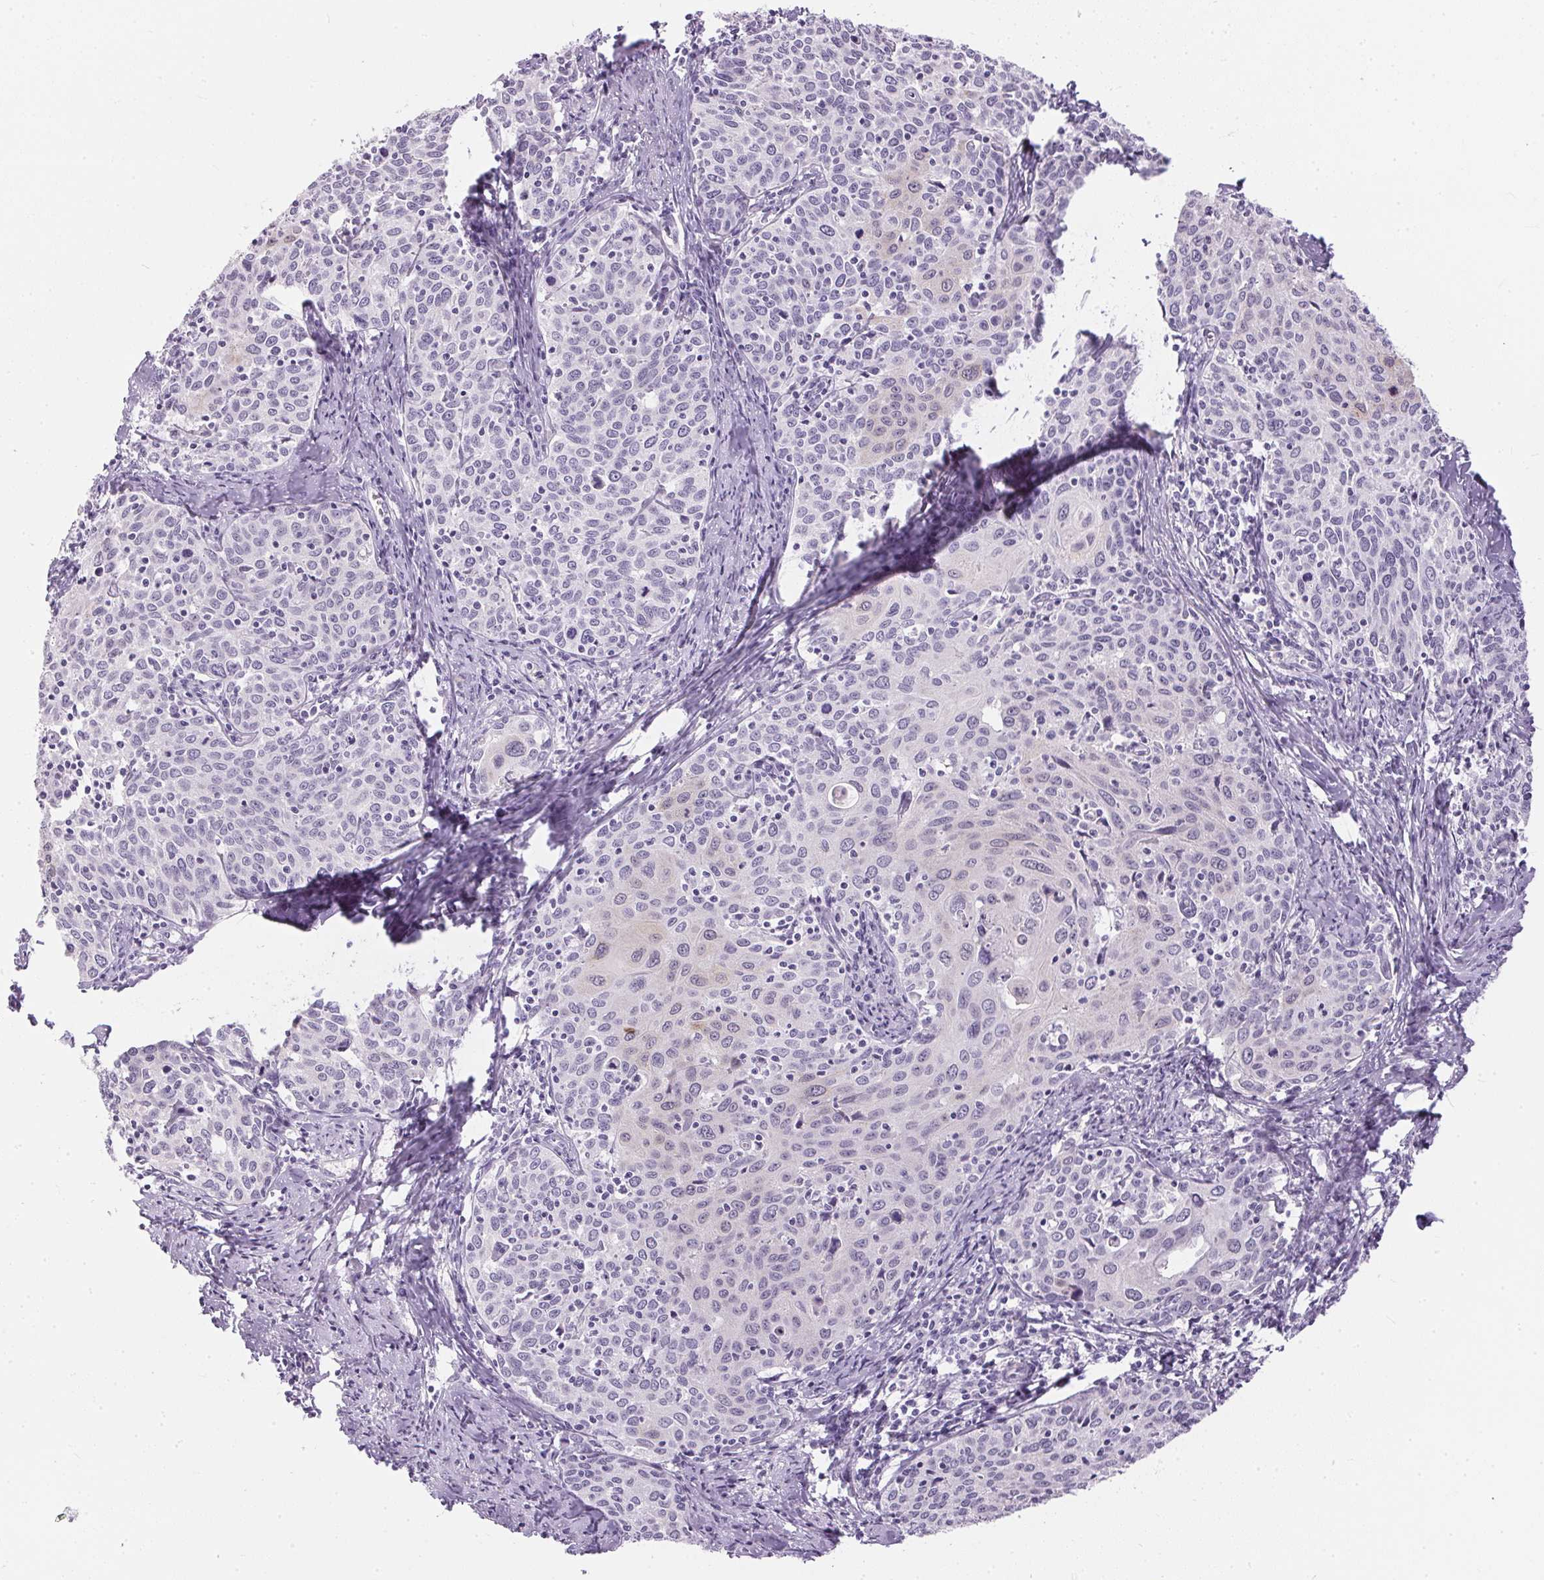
{"staining": {"intensity": "negative", "quantity": "none", "location": "none"}, "tissue": "cervical cancer", "cell_type": "Tumor cells", "image_type": "cancer", "snomed": [{"axis": "morphology", "description": "Squamous cell carcinoma, NOS"}, {"axis": "topography", "description": "Cervix"}], "caption": "A histopathology image of human cervical squamous cell carcinoma is negative for staining in tumor cells.", "gene": "GBP6", "patient": {"sex": "female", "age": 62}}